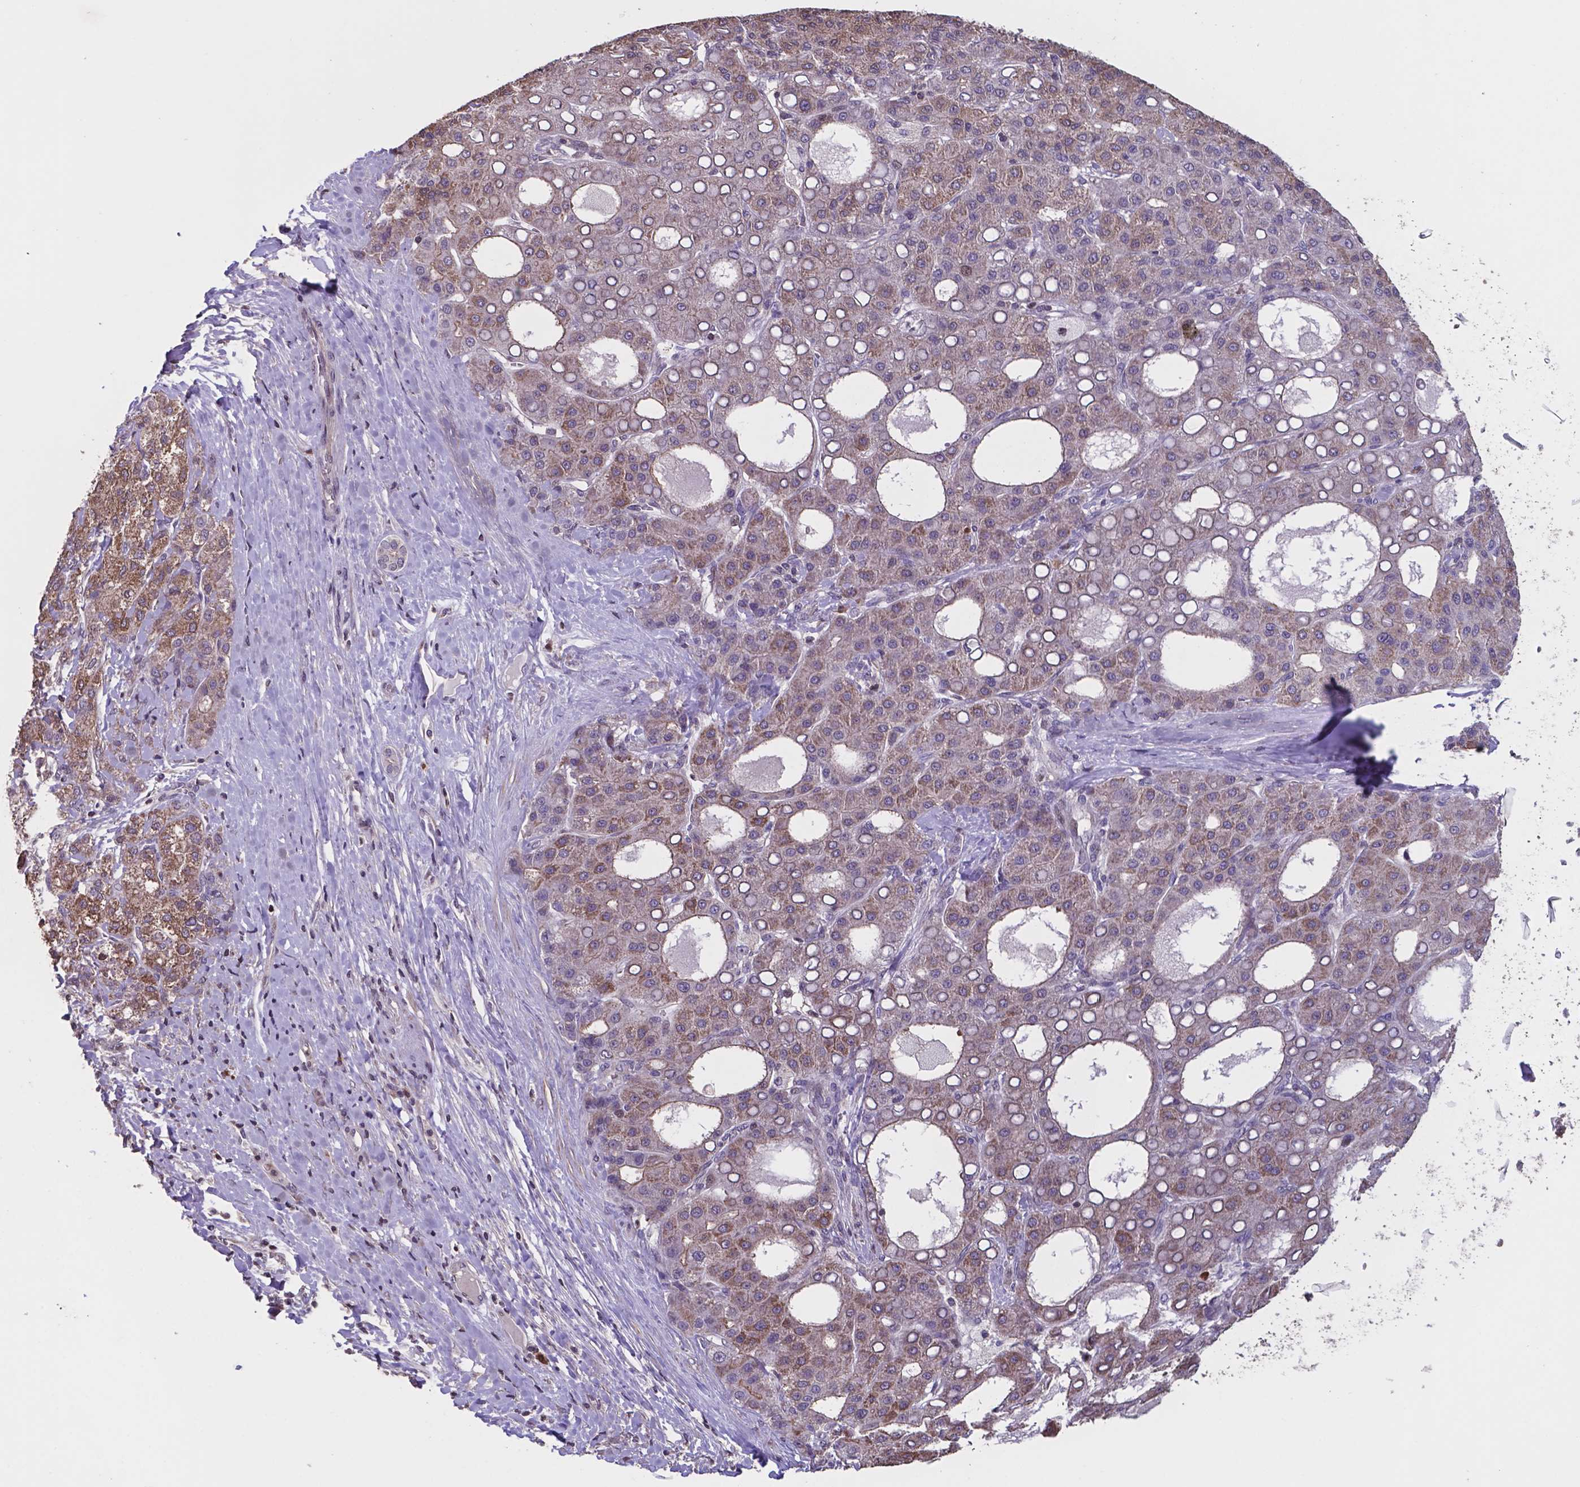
{"staining": {"intensity": "moderate", "quantity": "<25%", "location": "cytoplasmic/membranous"}, "tissue": "liver cancer", "cell_type": "Tumor cells", "image_type": "cancer", "snomed": [{"axis": "morphology", "description": "Carcinoma, Hepatocellular, NOS"}, {"axis": "topography", "description": "Liver"}], "caption": "Hepatocellular carcinoma (liver) stained with a protein marker reveals moderate staining in tumor cells.", "gene": "MLC1", "patient": {"sex": "male", "age": 65}}